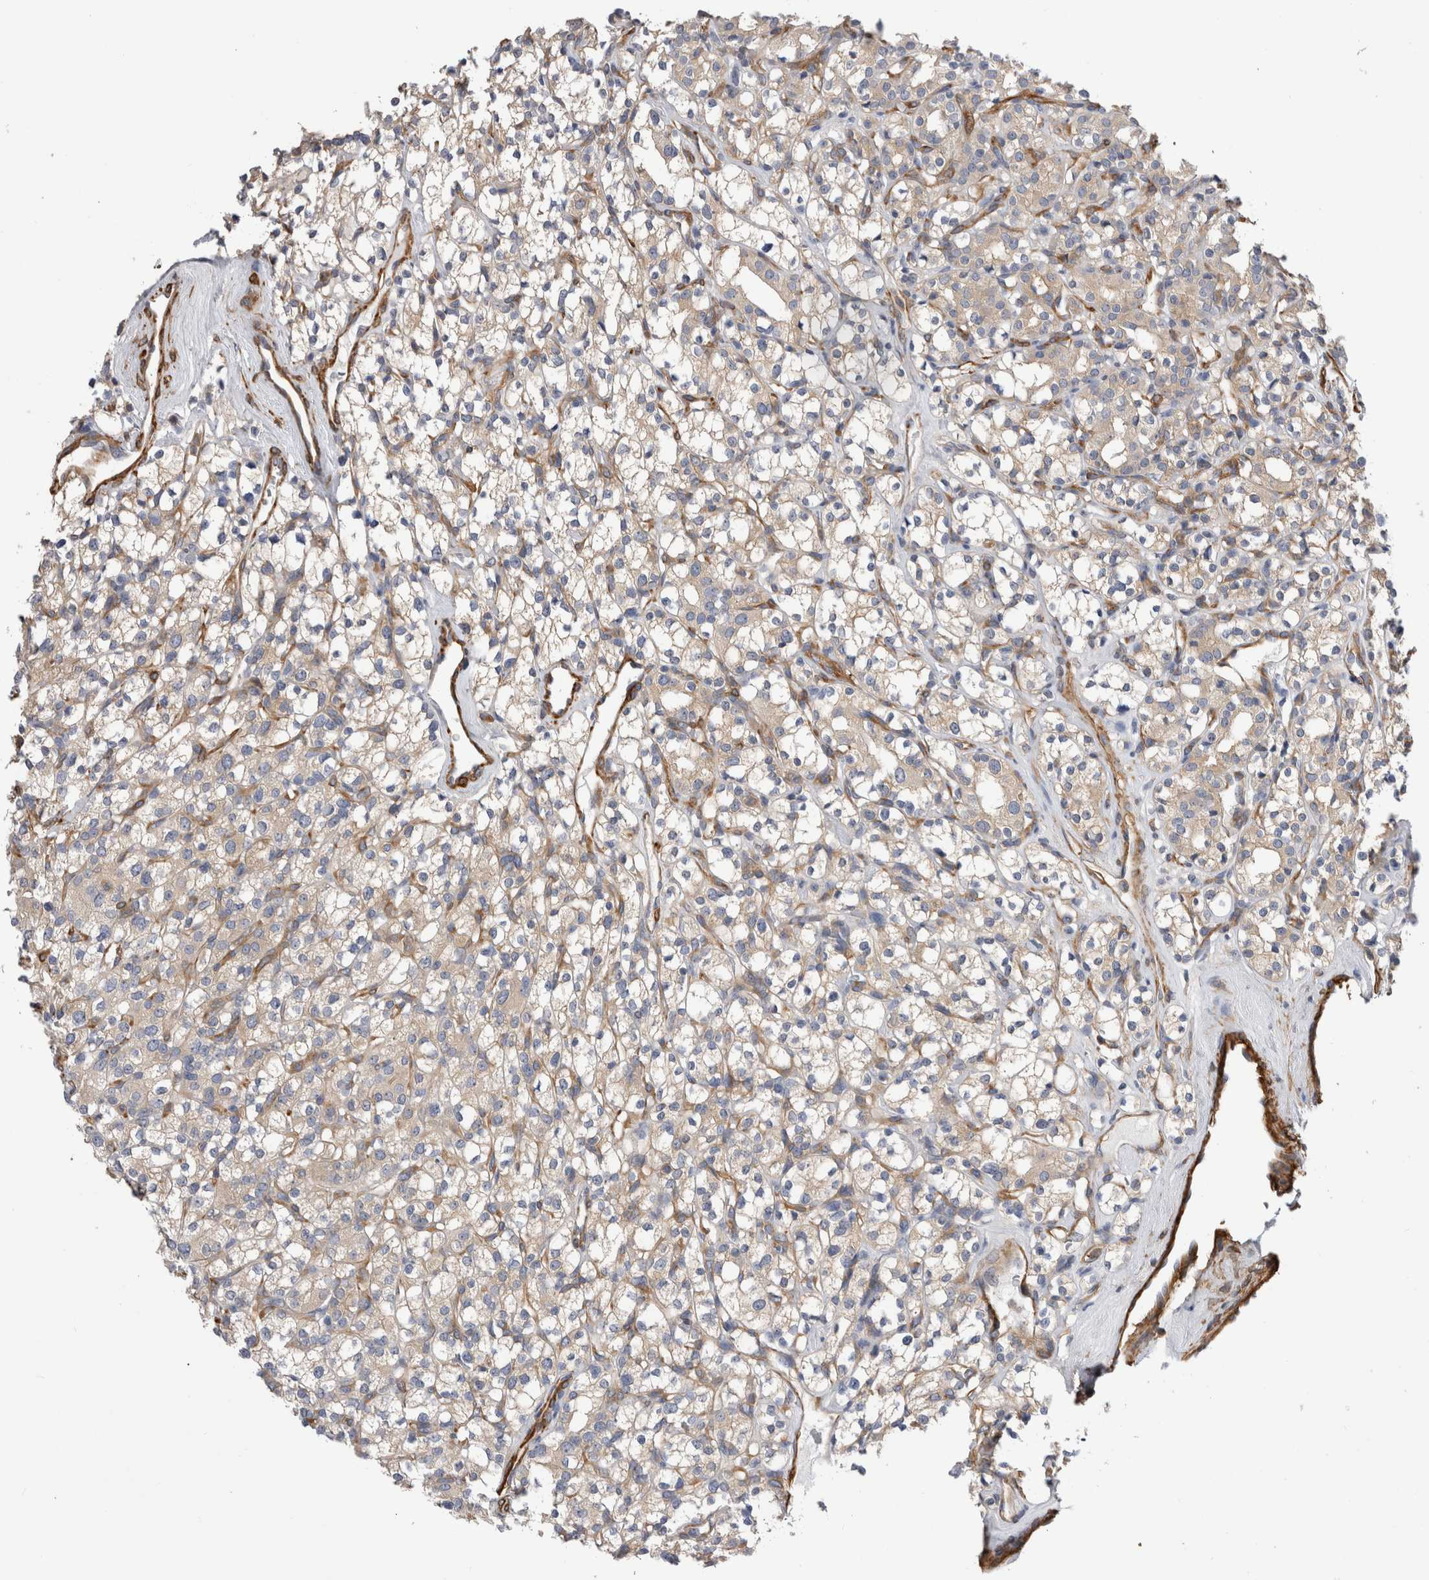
{"staining": {"intensity": "negative", "quantity": "none", "location": "none"}, "tissue": "renal cancer", "cell_type": "Tumor cells", "image_type": "cancer", "snomed": [{"axis": "morphology", "description": "Adenocarcinoma, NOS"}, {"axis": "topography", "description": "Kidney"}], "caption": "Adenocarcinoma (renal) stained for a protein using immunohistochemistry (IHC) reveals no staining tumor cells.", "gene": "EPRS1", "patient": {"sex": "male", "age": 77}}